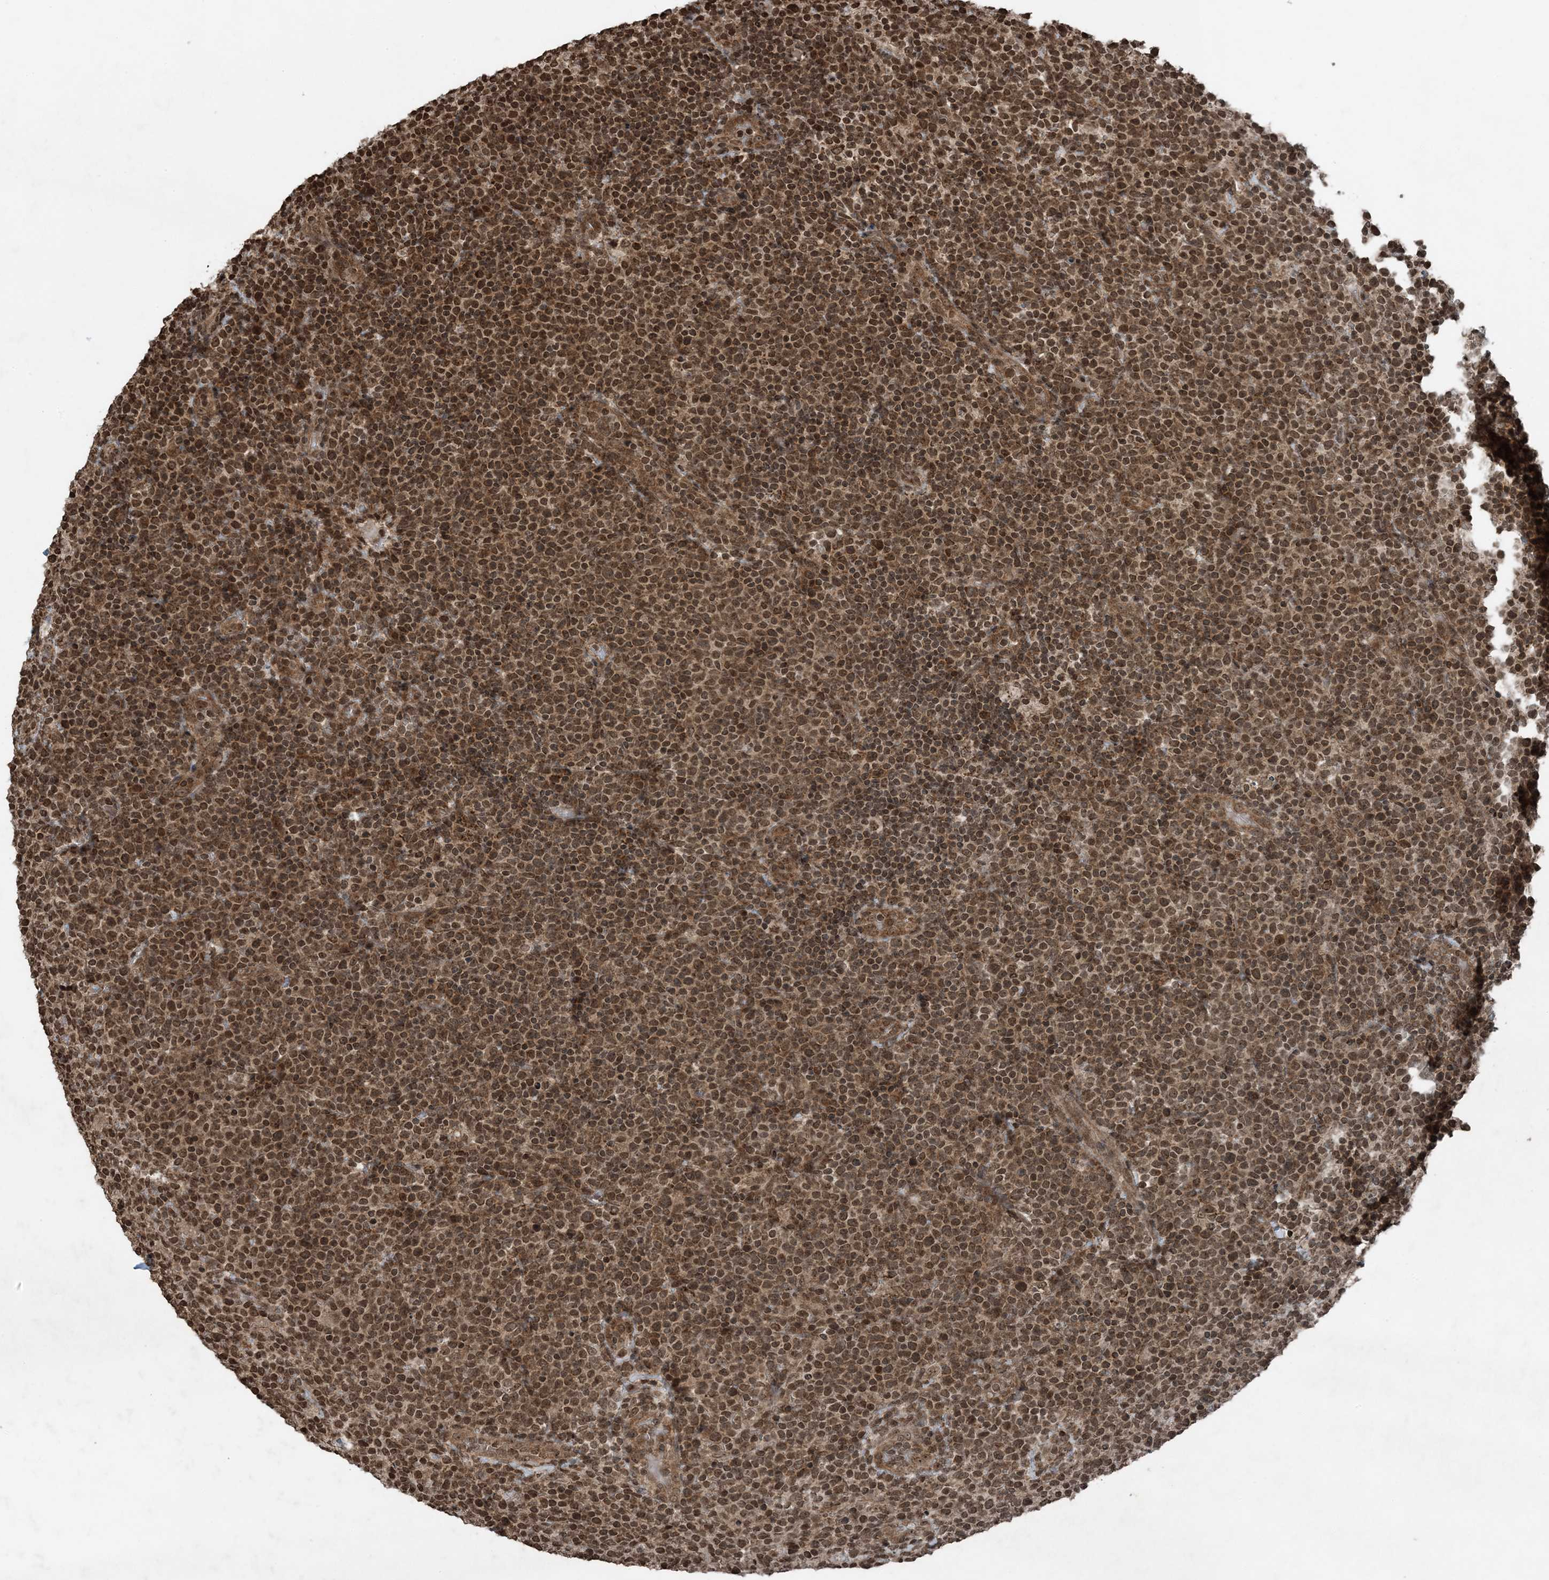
{"staining": {"intensity": "moderate", "quantity": ">75%", "location": "nuclear"}, "tissue": "lymphoma", "cell_type": "Tumor cells", "image_type": "cancer", "snomed": [{"axis": "morphology", "description": "Malignant lymphoma, non-Hodgkin's type, High grade"}, {"axis": "topography", "description": "Lymph node"}], "caption": "High-grade malignant lymphoma, non-Hodgkin's type stained for a protein (brown) shows moderate nuclear positive positivity in about >75% of tumor cells.", "gene": "ZFAND2B", "patient": {"sex": "male", "age": 61}}